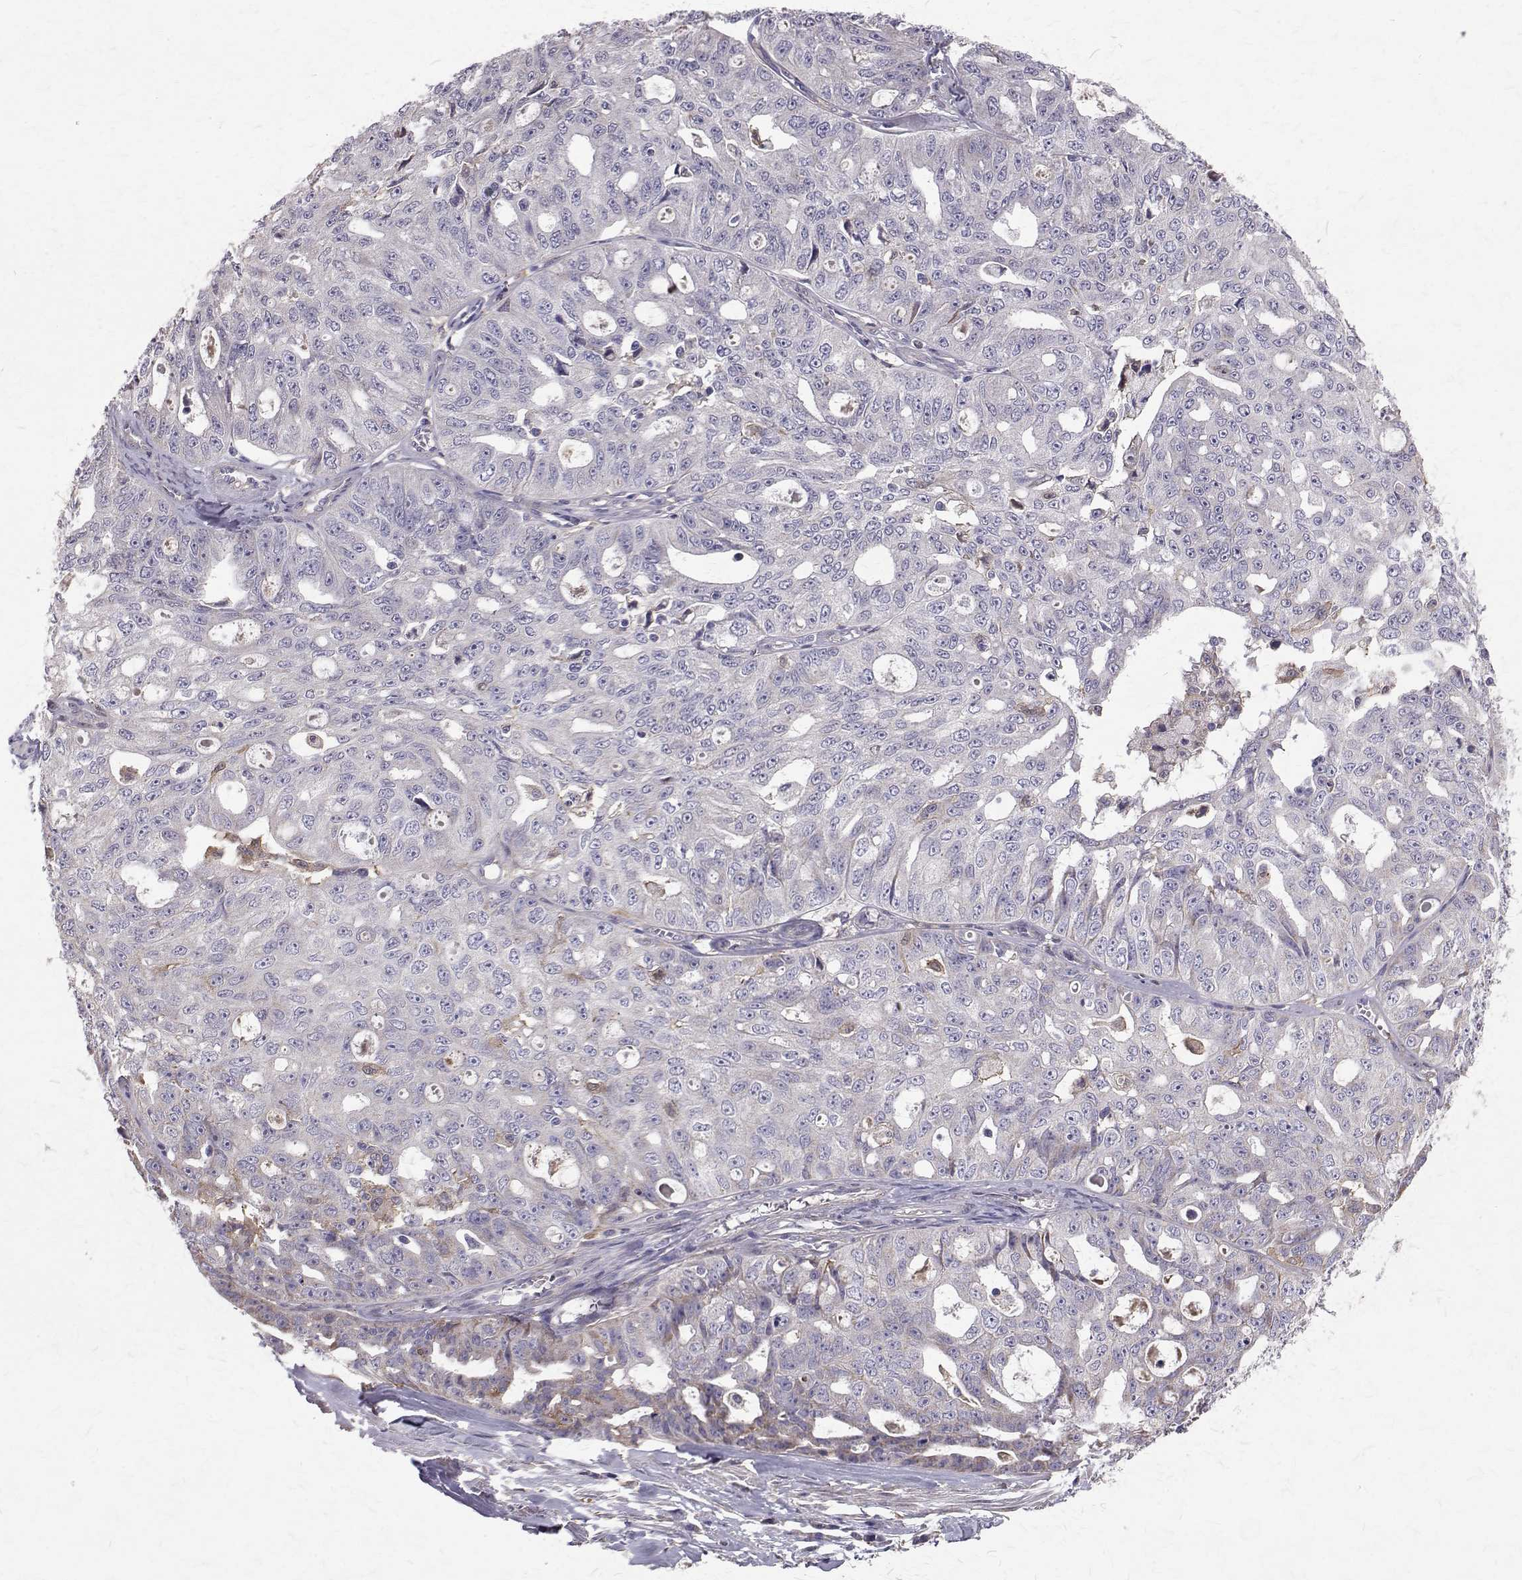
{"staining": {"intensity": "negative", "quantity": "none", "location": "none"}, "tissue": "ovarian cancer", "cell_type": "Tumor cells", "image_type": "cancer", "snomed": [{"axis": "morphology", "description": "Carcinoma, endometroid"}, {"axis": "topography", "description": "Ovary"}], "caption": "Immunohistochemical staining of human endometroid carcinoma (ovarian) shows no significant positivity in tumor cells.", "gene": "CCDC89", "patient": {"sex": "female", "age": 65}}